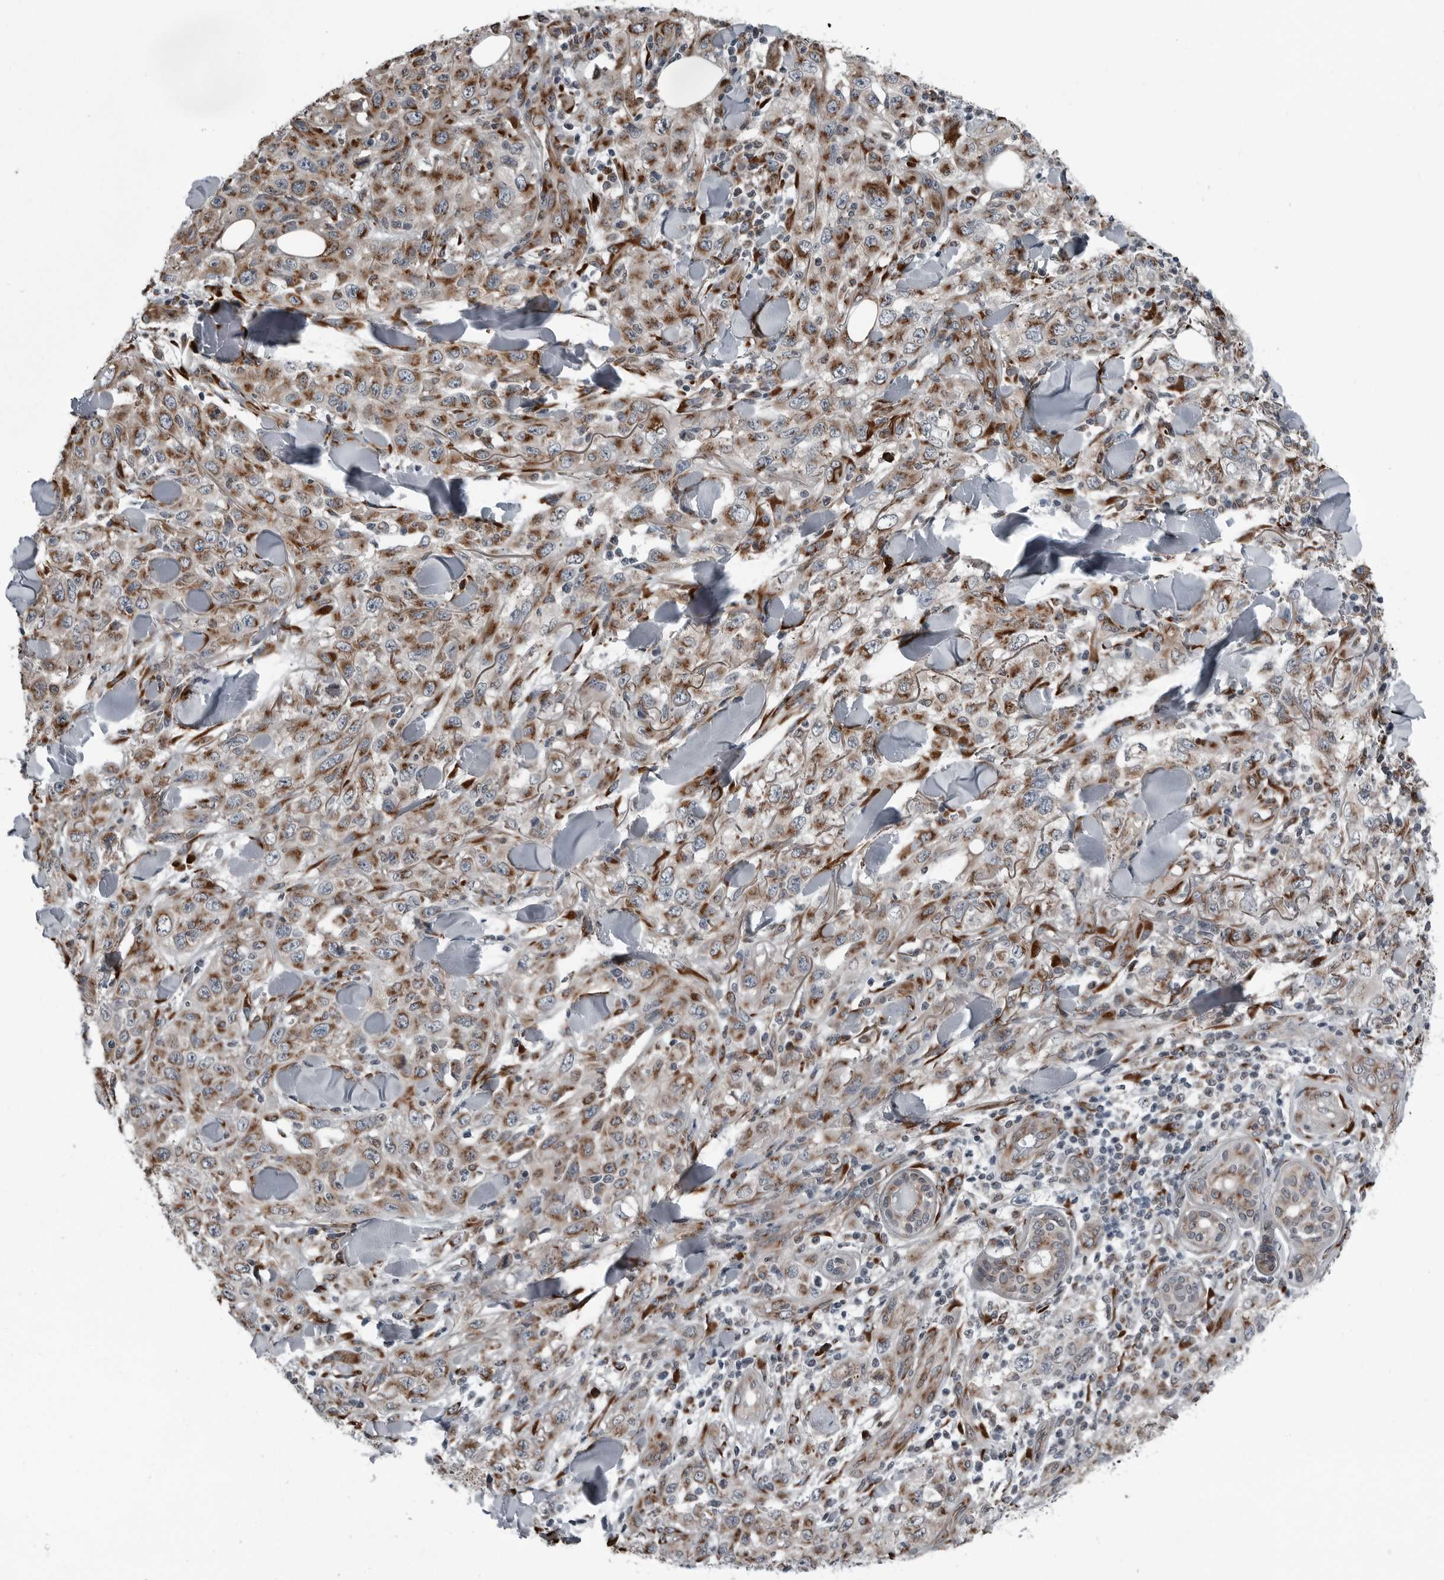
{"staining": {"intensity": "moderate", "quantity": ">75%", "location": "cytoplasmic/membranous"}, "tissue": "skin cancer", "cell_type": "Tumor cells", "image_type": "cancer", "snomed": [{"axis": "morphology", "description": "Squamous cell carcinoma, NOS"}, {"axis": "topography", "description": "Skin"}], "caption": "A medium amount of moderate cytoplasmic/membranous expression is identified in about >75% of tumor cells in skin cancer (squamous cell carcinoma) tissue.", "gene": "CEP85", "patient": {"sex": "female", "age": 88}}